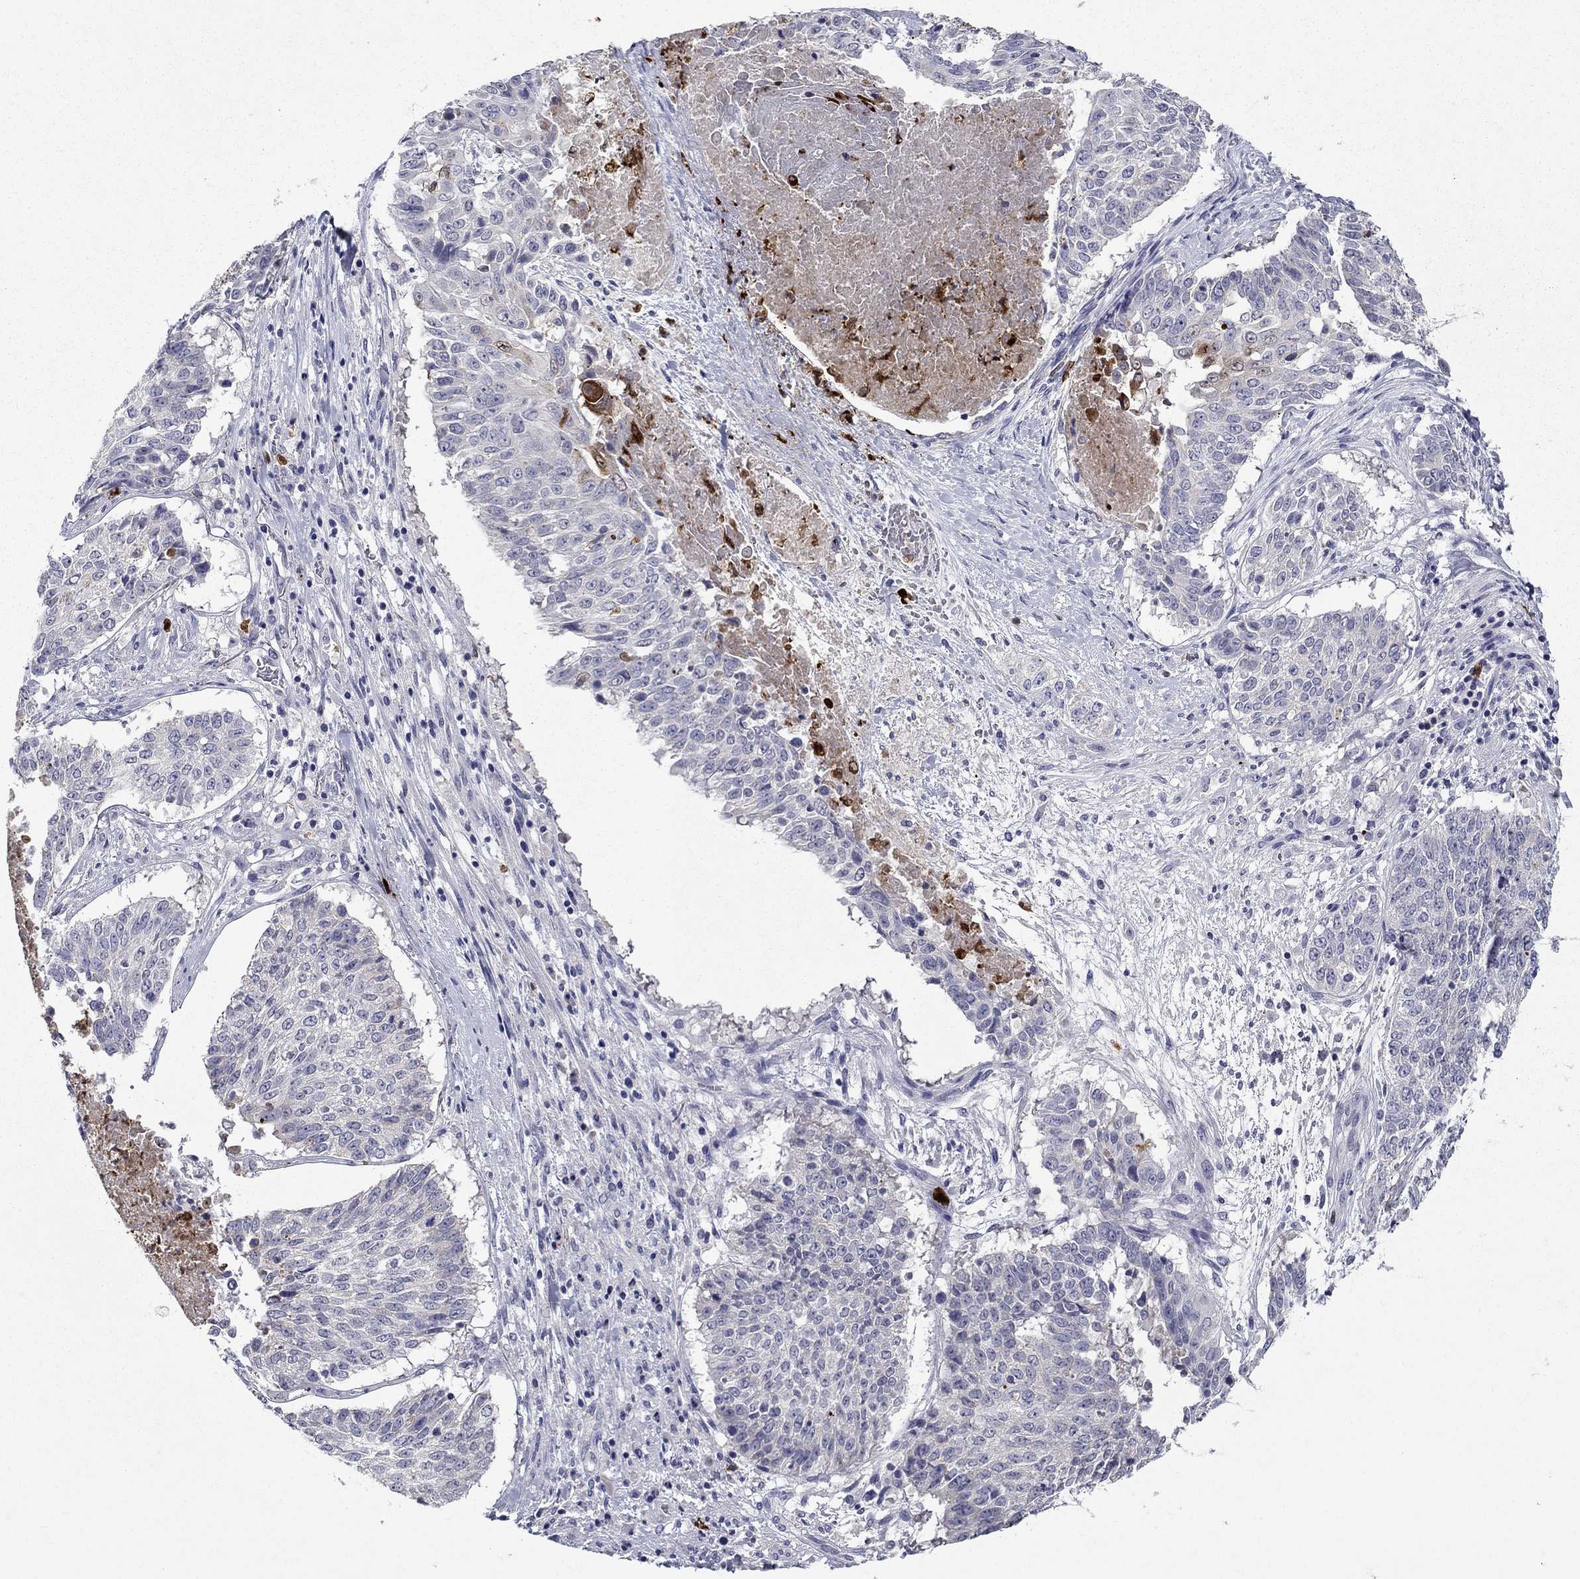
{"staining": {"intensity": "negative", "quantity": "none", "location": "none"}, "tissue": "lung cancer", "cell_type": "Tumor cells", "image_type": "cancer", "snomed": [{"axis": "morphology", "description": "Squamous cell carcinoma, NOS"}, {"axis": "topography", "description": "Lung"}], "caption": "This image is of lung cancer stained with immunohistochemistry to label a protein in brown with the nuclei are counter-stained blue. There is no staining in tumor cells. (Stains: DAB immunohistochemistry (IHC) with hematoxylin counter stain, Microscopy: brightfield microscopy at high magnification).", "gene": "IRF5", "patient": {"sex": "male", "age": 64}}